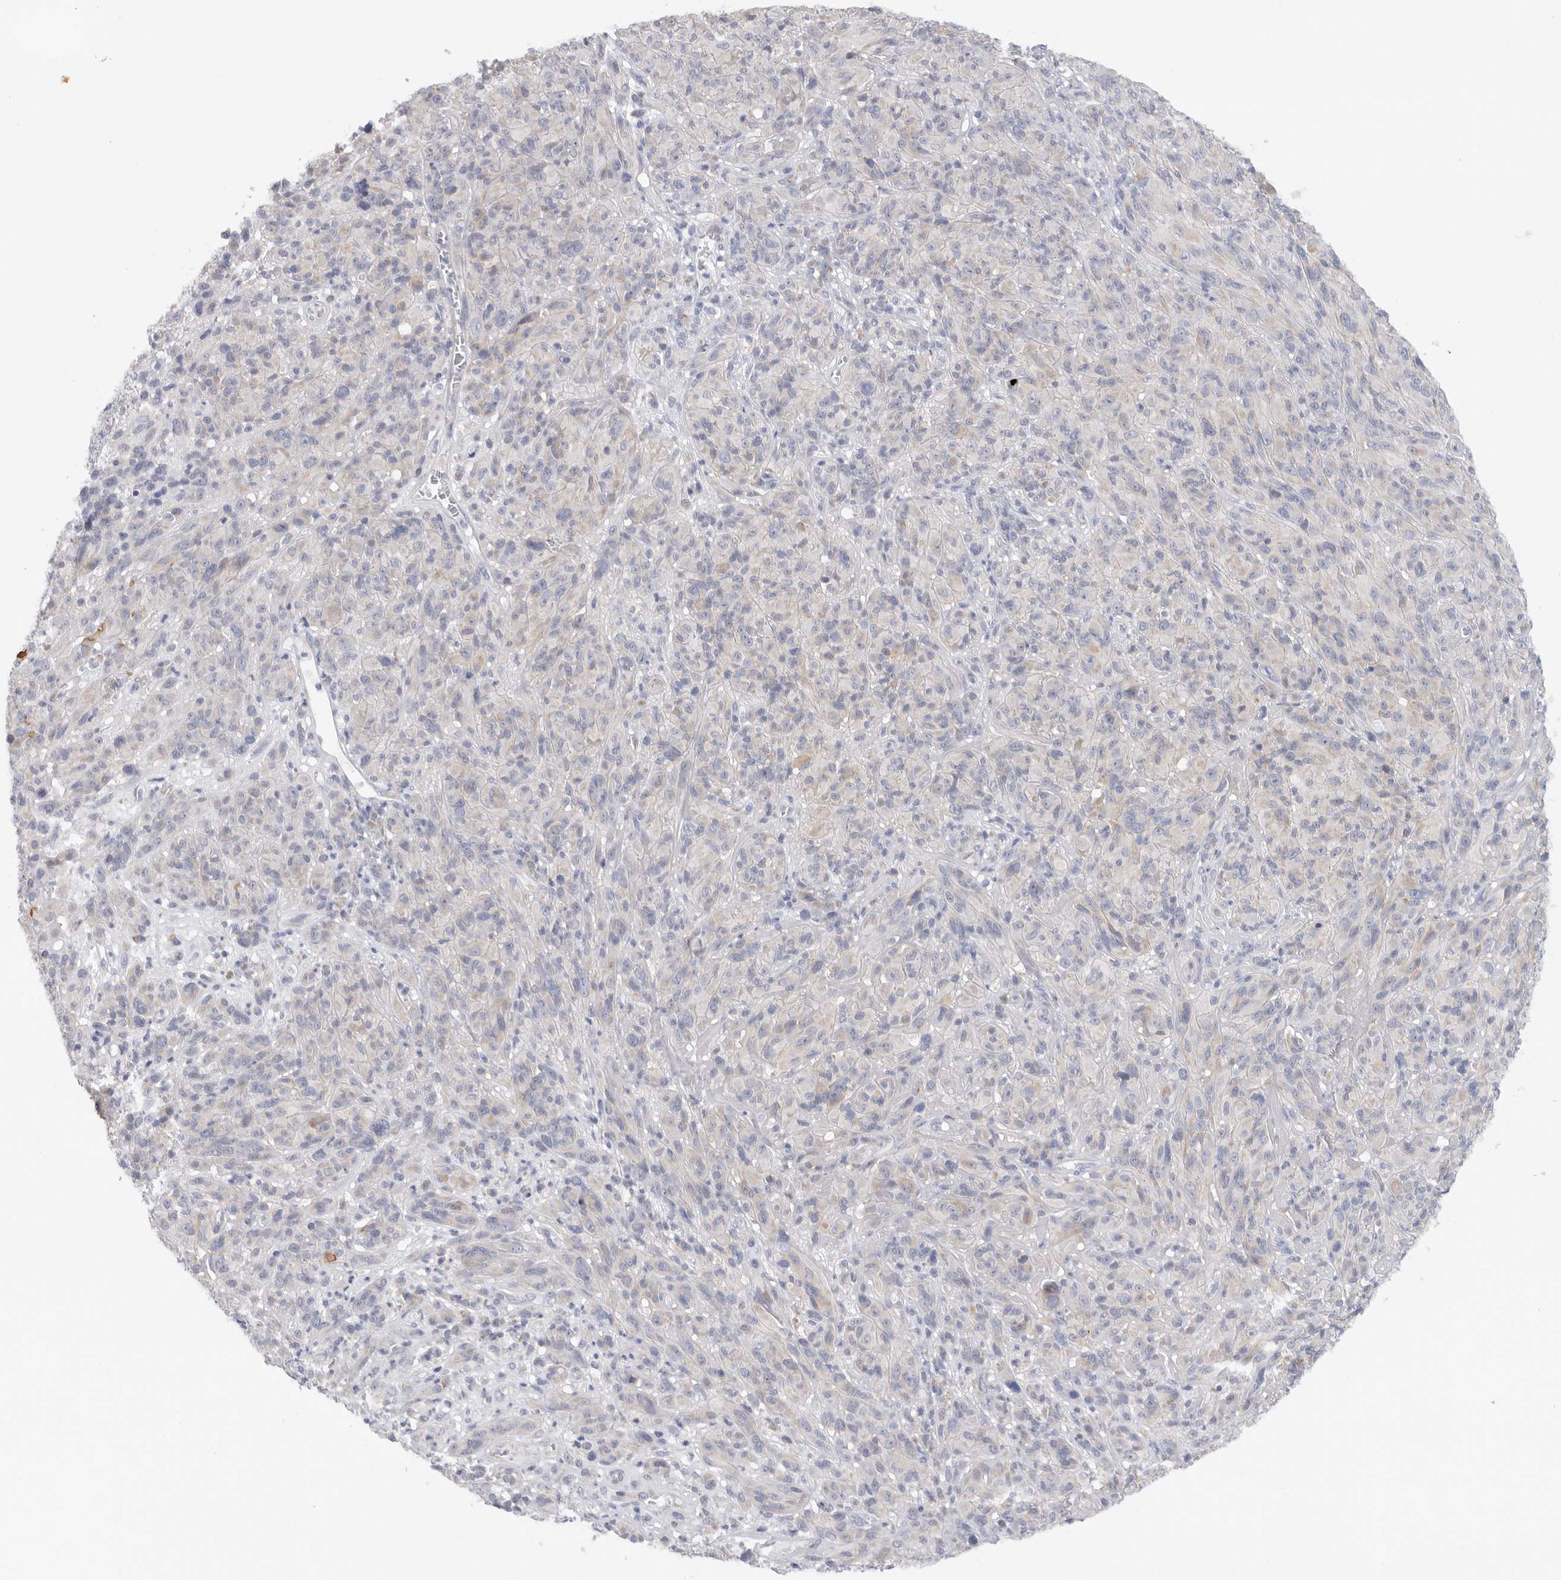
{"staining": {"intensity": "weak", "quantity": "<25%", "location": "cytoplasmic/membranous"}, "tissue": "melanoma", "cell_type": "Tumor cells", "image_type": "cancer", "snomed": [{"axis": "morphology", "description": "Malignant melanoma, NOS"}, {"axis": "topography", "description": "Skin of head"}], "caption": "A micrograph of malignant melanoma stained for a protein displays no brown staining in tumor cells.", "gene": "MTFR1L", "patient": {"sex": "male", "age": 96}}